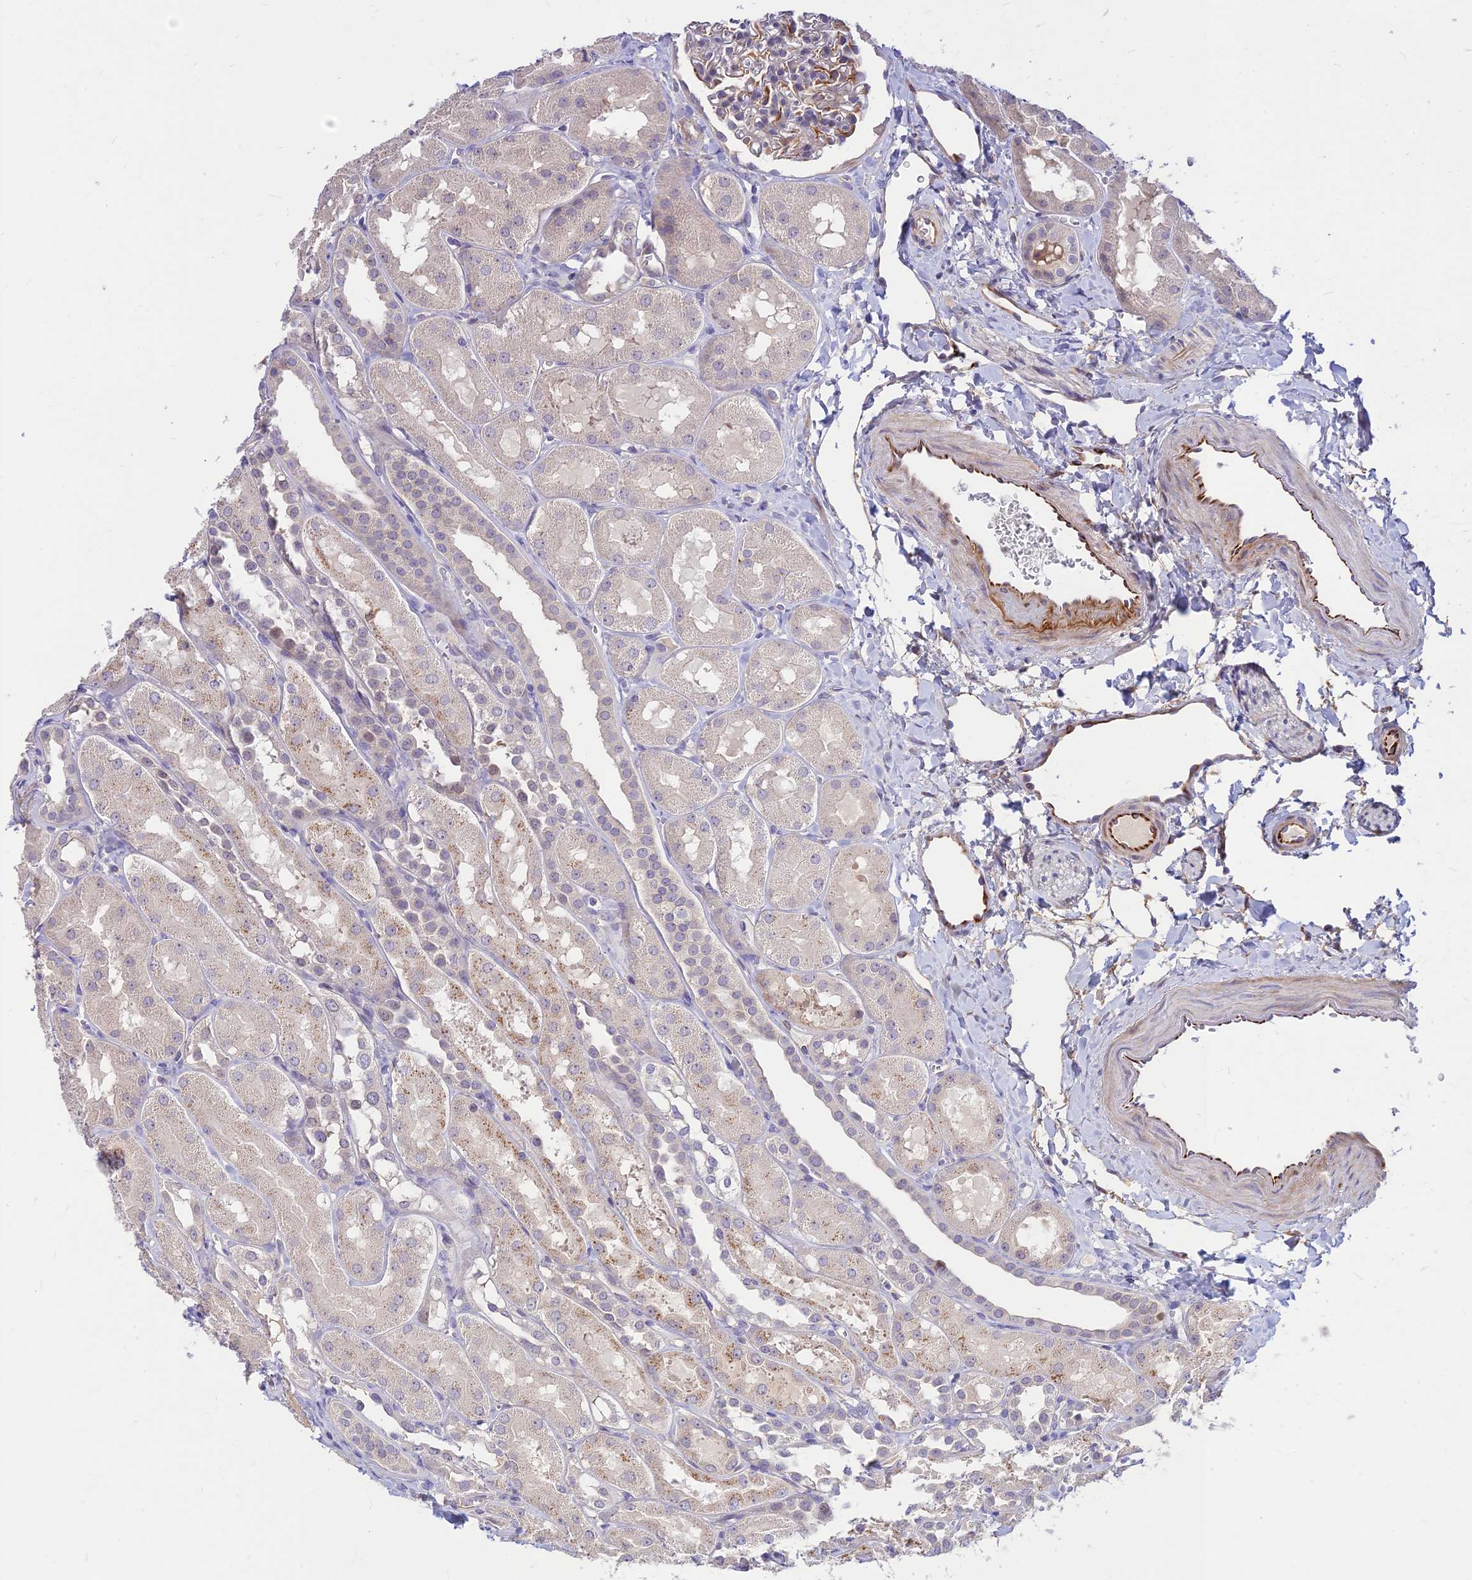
{"staining": {"intensity": "negative", "quantity": "none", "location": "none"}, "tissue": "kidney", "cell_type": "Cells in glomeruli", "image_type": "normal", "snomed": [{"axis": "morphology", "description": "Normal tissue, NOS"}, {"axis": "topography", "description": "Kidney"}, {"axis": "topography", "description": "Urinary bladder"}], "caption": "Protein analysis of normal kidney reveals no significant positivity in cells in glomeruli.", "gene": "ST8SIA5", "patient": {"sex": "male", "age": 16}}